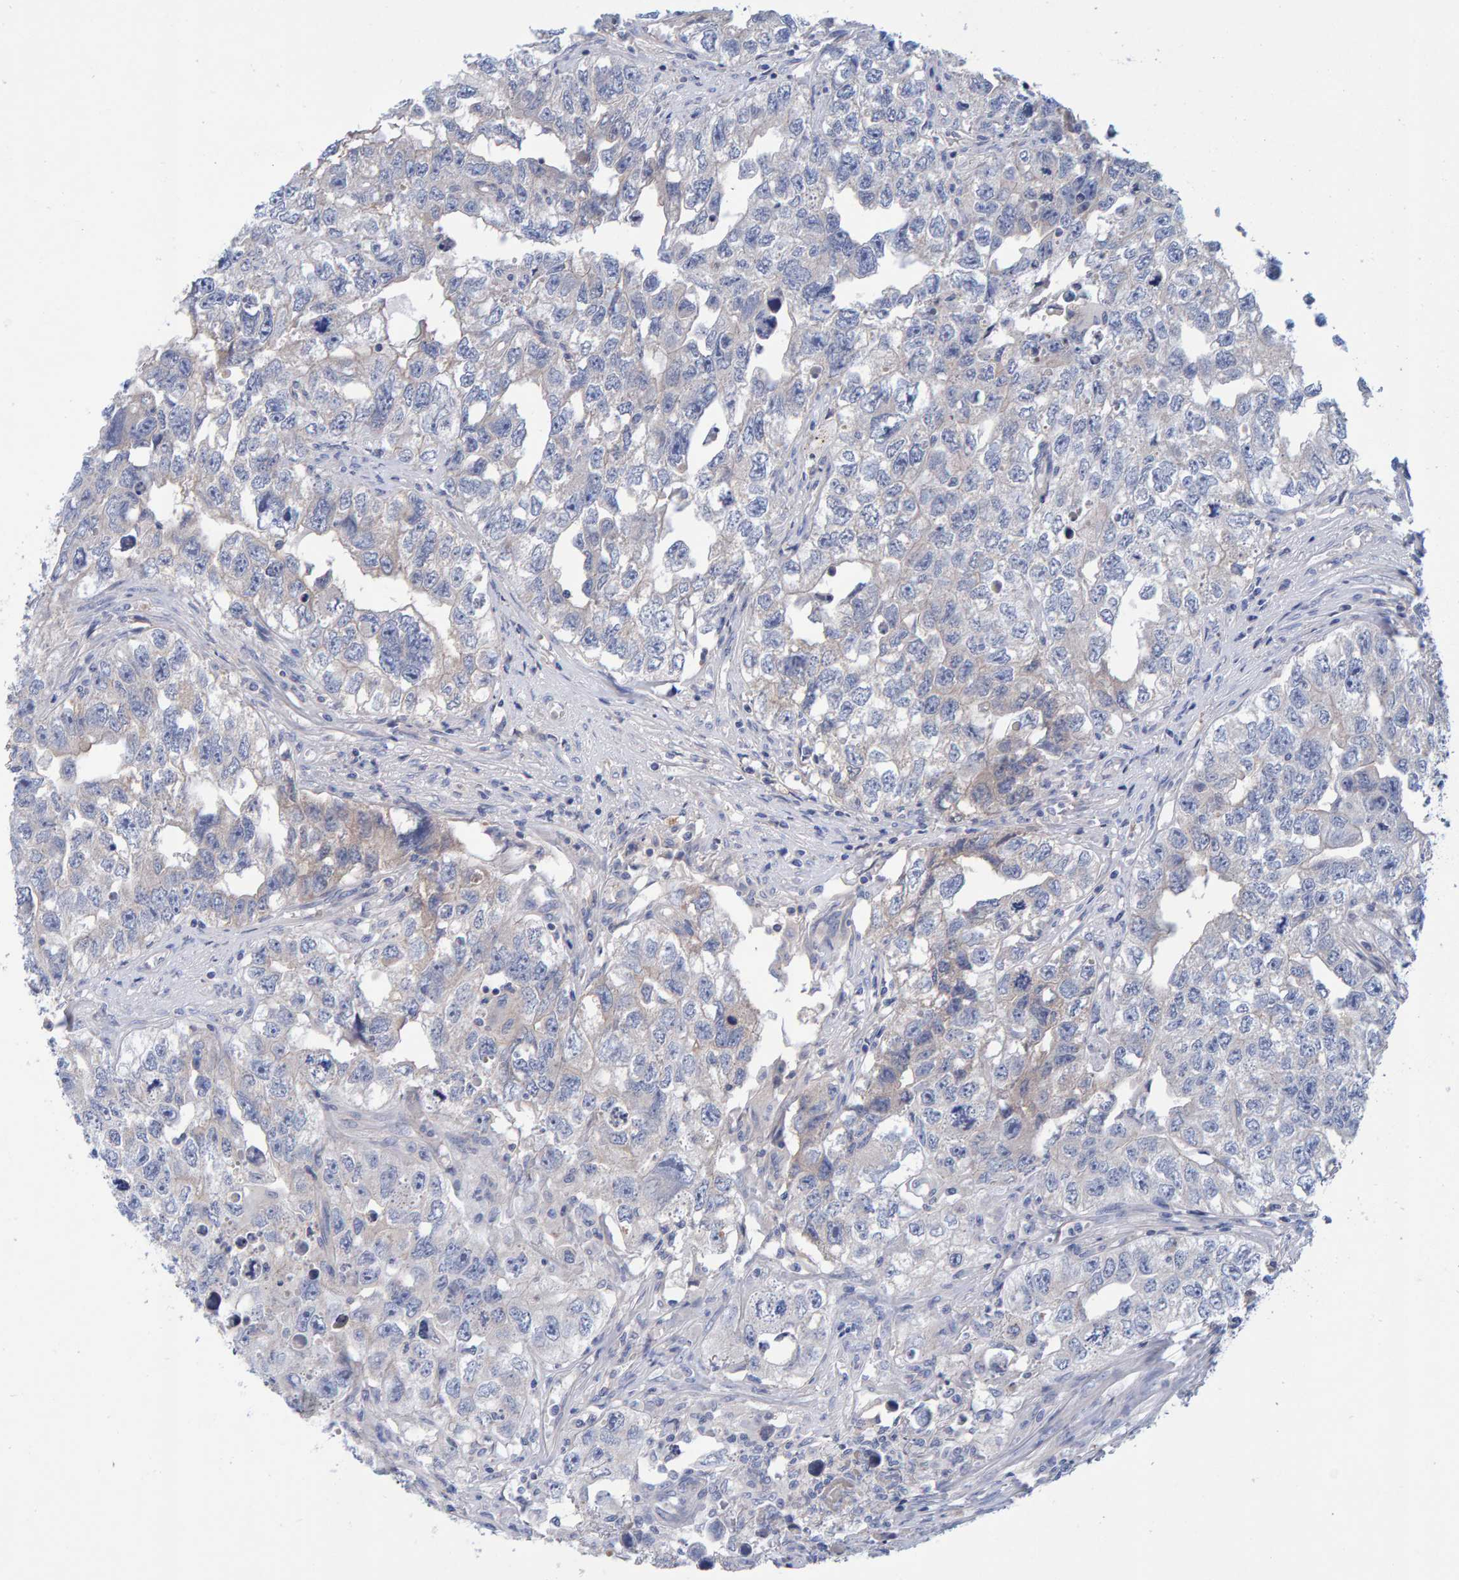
{"staining": {"intensity": "weak", "quantity": "<25%", "location": "cytoplasmic/membranous"}, "tissue": "testis cancer", "cell_type": "Tumor cells", "image_type": "cancer", "snomed": [{"axis": "morphology", "description": "Seminoma, NOS"}, {"axis": "morphology", "description": "Carcinoma, Embryonal, NOS"}, {"axis": "topography", "description": "Testis"}], "caption": "A histopathology image of human testis cancer is negative for staining in tumor cells. (Stains: DAB (3,3'-diaminobenzidine) IHC with hematoxylin counter stain, Microscopy: brightfield microscopy at high magnification).", "gene": "EFR3A", "patient": {"sex": "male", "age": 43}}